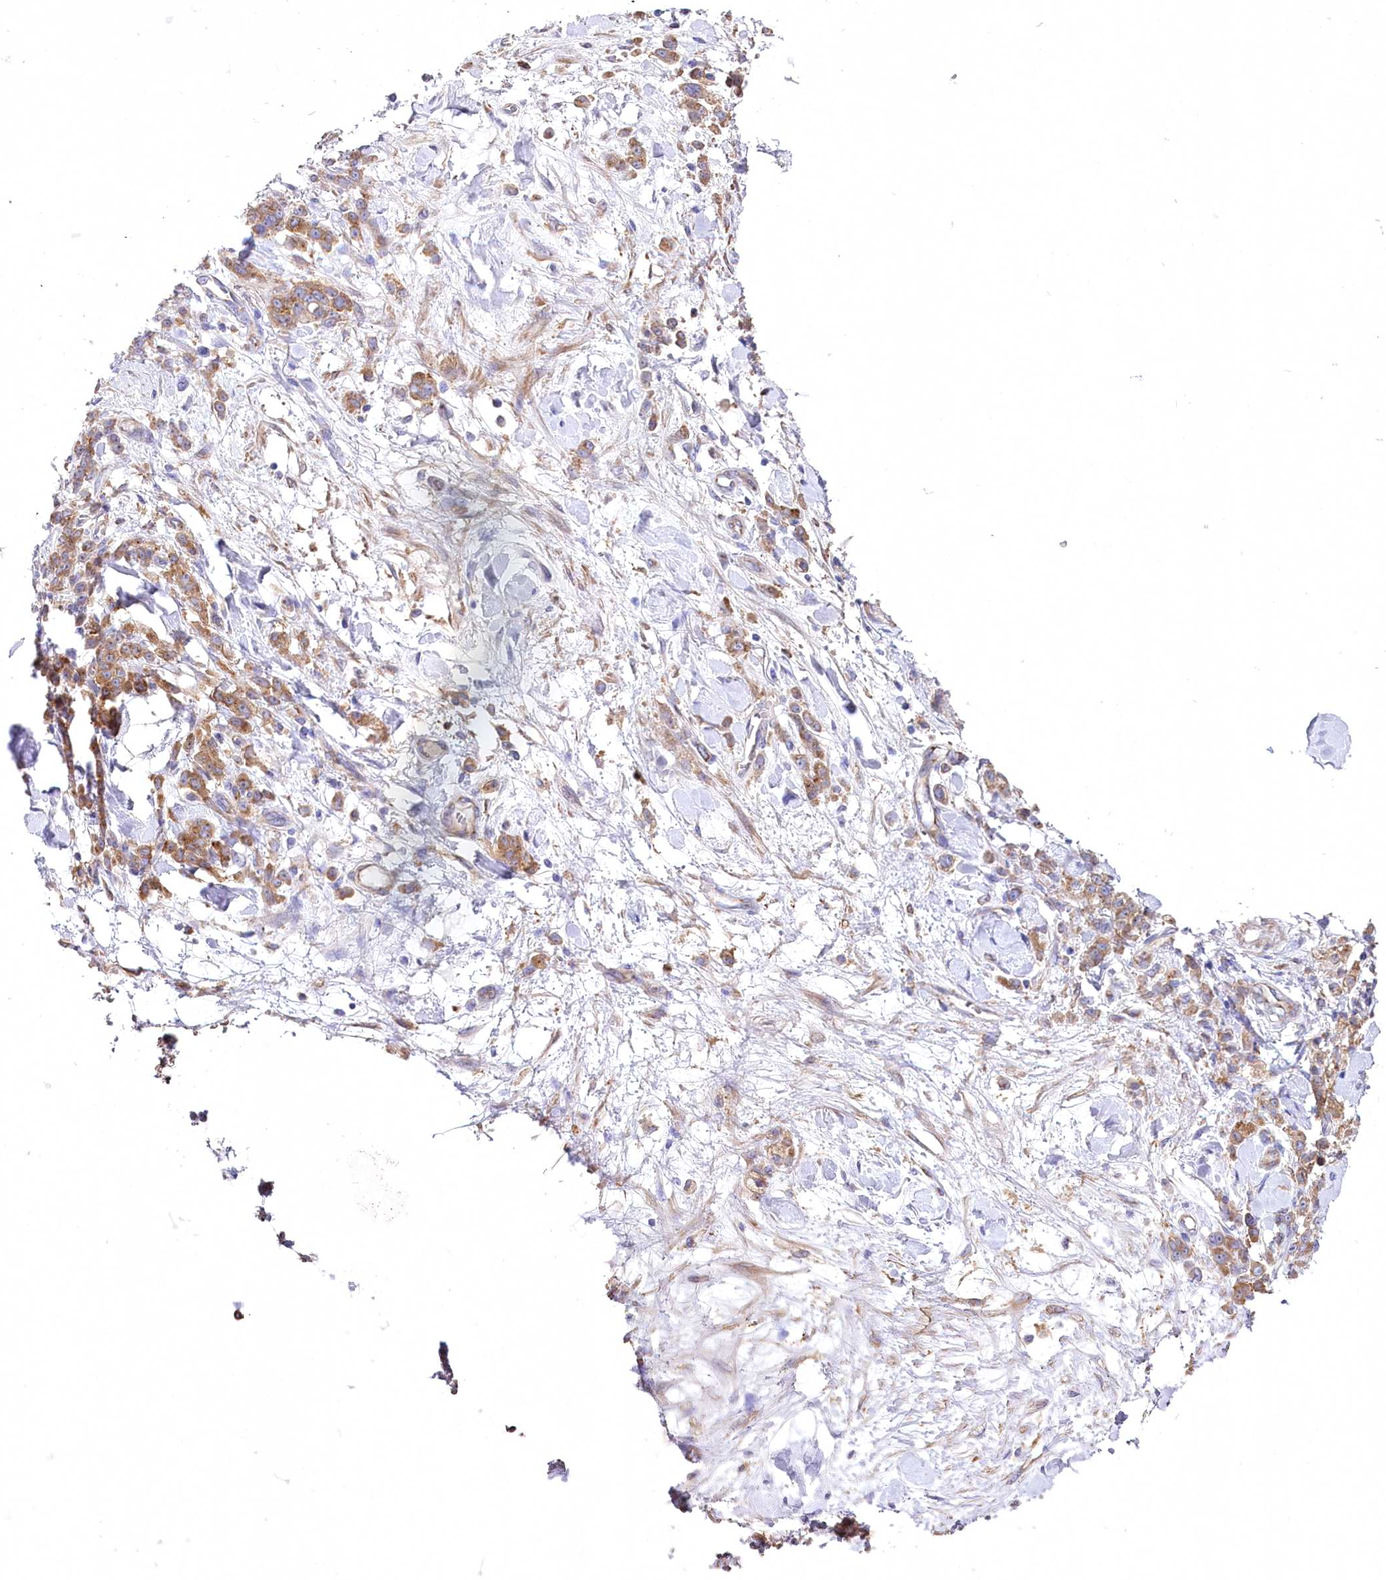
{"staining": {"intensity": "moderate", "quantity": ">75%", "location": "cytoplasmic/membranous"}, "tissue": "stomach cancer", "cell_type": "Tumor cells", "image_type": "cancer", "snomed": [{"axis": "morphology", "description": "Normal tissue, NOS"}, {"axis": "morphology", "description": "Adenocarcinoma, NOS"}, {"axis": "topography", "description": "Stomach"}], "caption": "A micrograph of stomach cancer (adenocarcinoma) stained for a protein shows moderate cytoplasmic/membranous brown staining in tumor cells.", "gene": "STX6", "patient": {"sex": "male", "age": 82}}